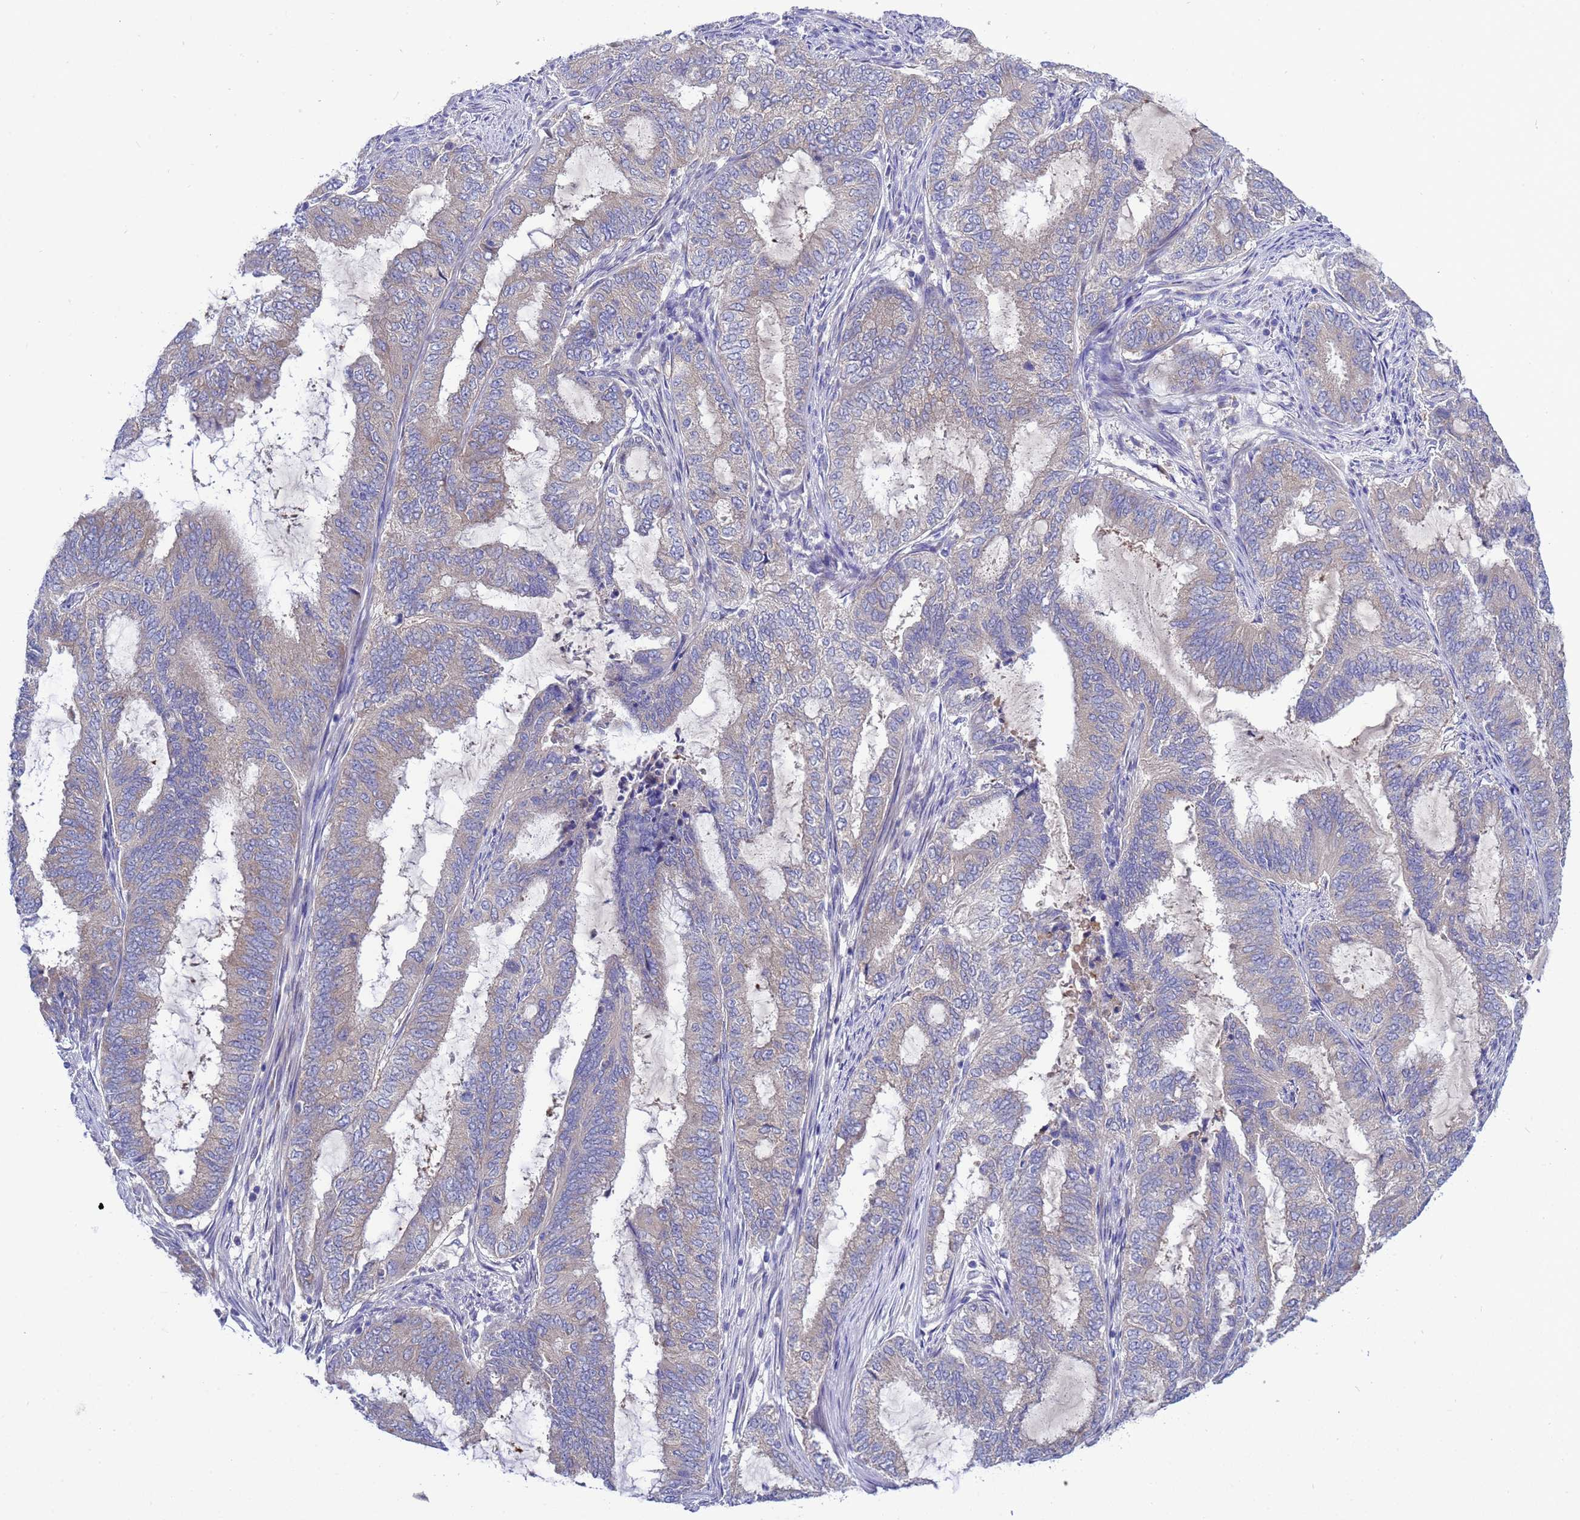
{"staining": {"intensity": "weak", "quantity": "<25%", "location": "cytoplasmic/membranous"}, "tissue": "endometrial cancer", "cell_type": "Tumor cells", "image_type": "cancer", "snomed": [{"axis": "morphology", "description": "Adenocarcinoma, NOS"}, {"axis": "topography", "description": "Endometrium"}], "caption": "Immunohistochemical staining of adenocarcinoma (endometrial) reveals no significant positivity in tumor cells.", "gene": "RC3H2", "patient": {"sex": "female", "age": 51}}